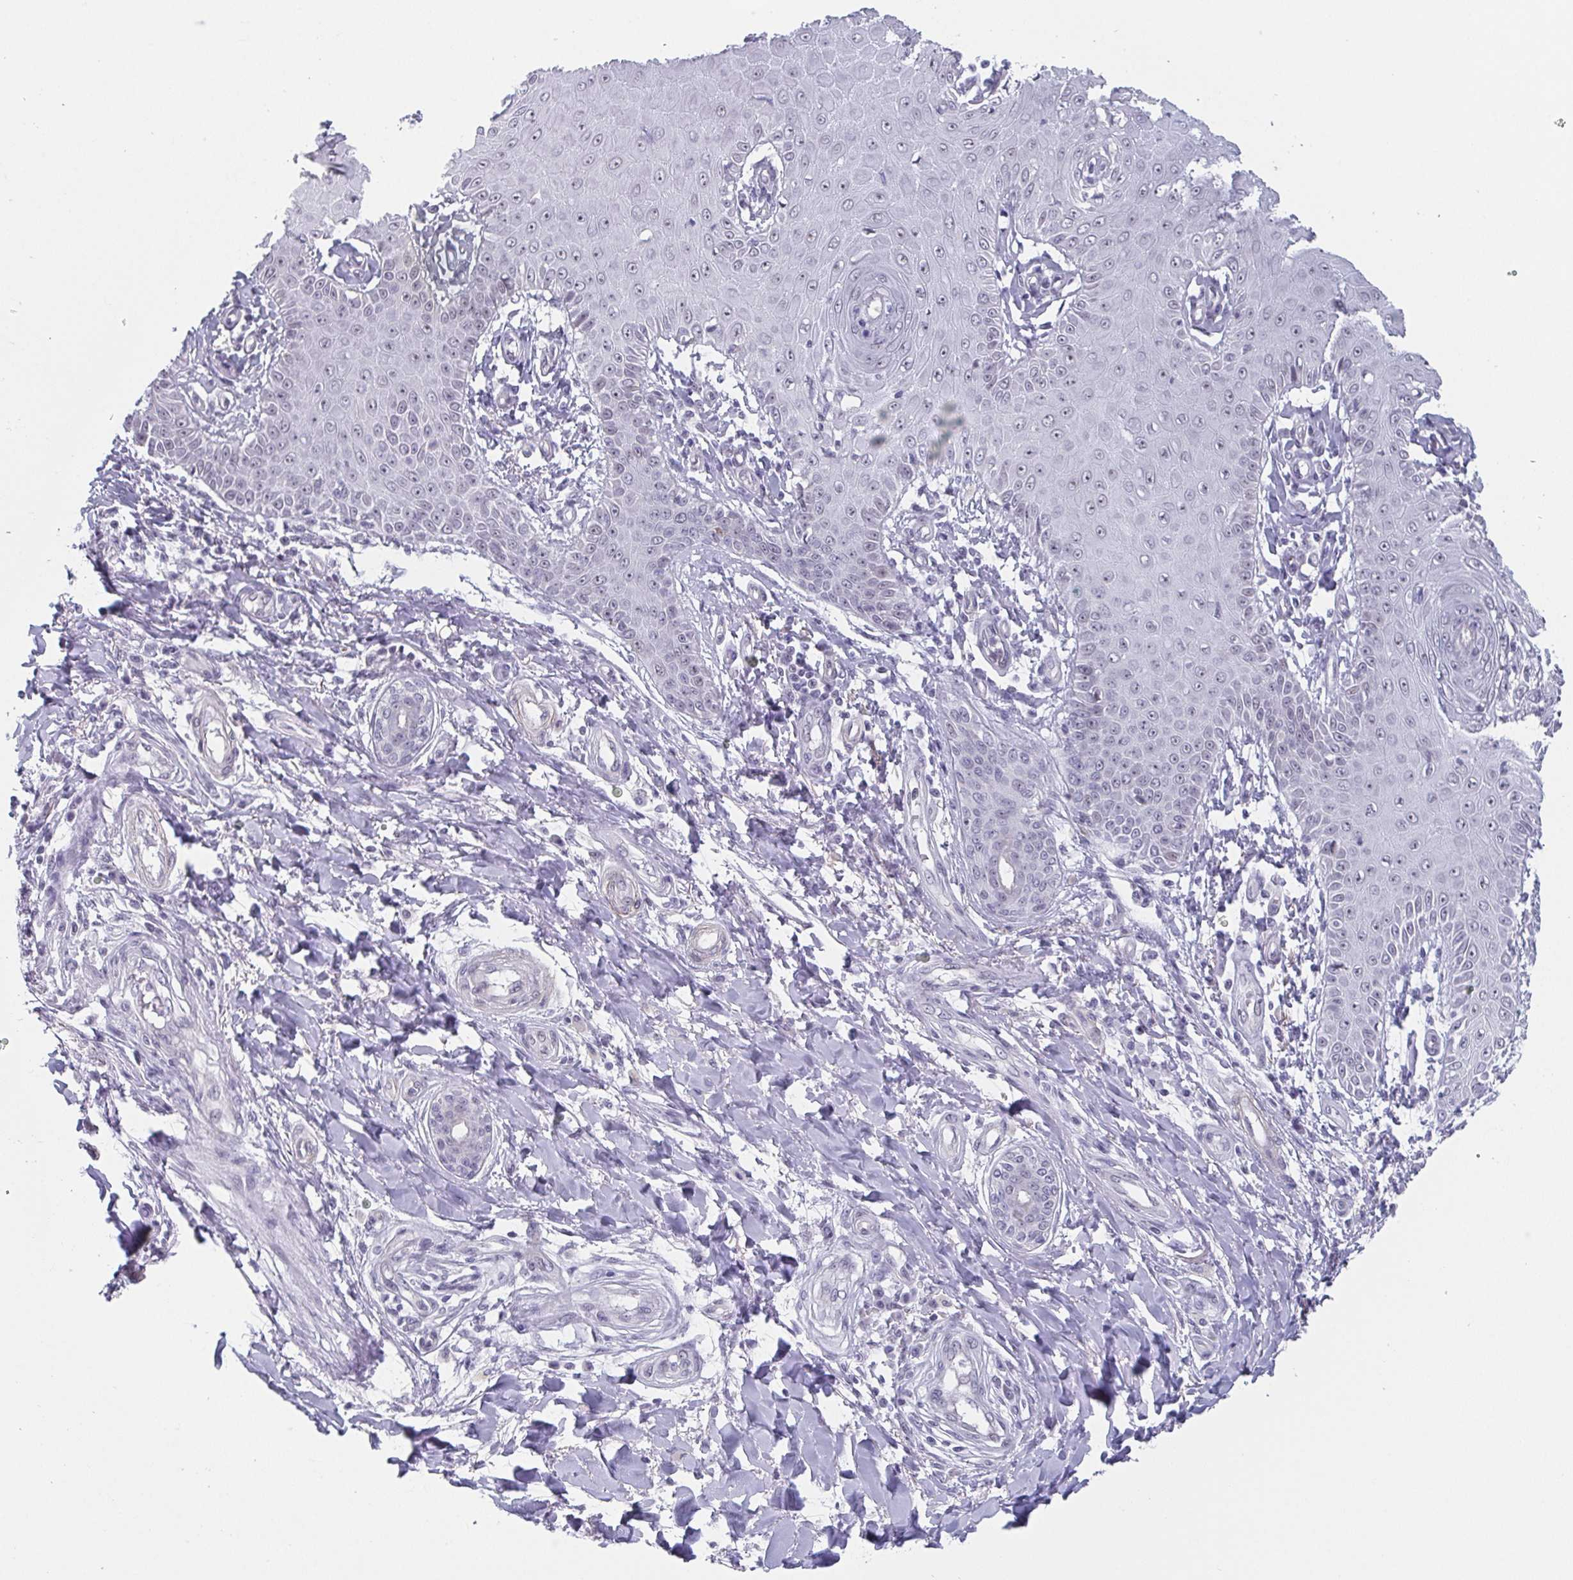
{"staining": {"intensity": "negative", "quantity": "none", "location": "none"}, "tissue": "skin cancer", "cell_type": "Tumor cells", "image_type": "cancer", "snomed": [{"axis": "morphology", "description": "Squamous cell carcinoma, NOS"}, {"axis": "topography", "description": "Skin"}], "caption": "Tumor cells are negative for brown protein staining in squamous cell carcinoma (skin).", "gene": "EXOSC7", "patient": {"sex": "male", "age": 70}}